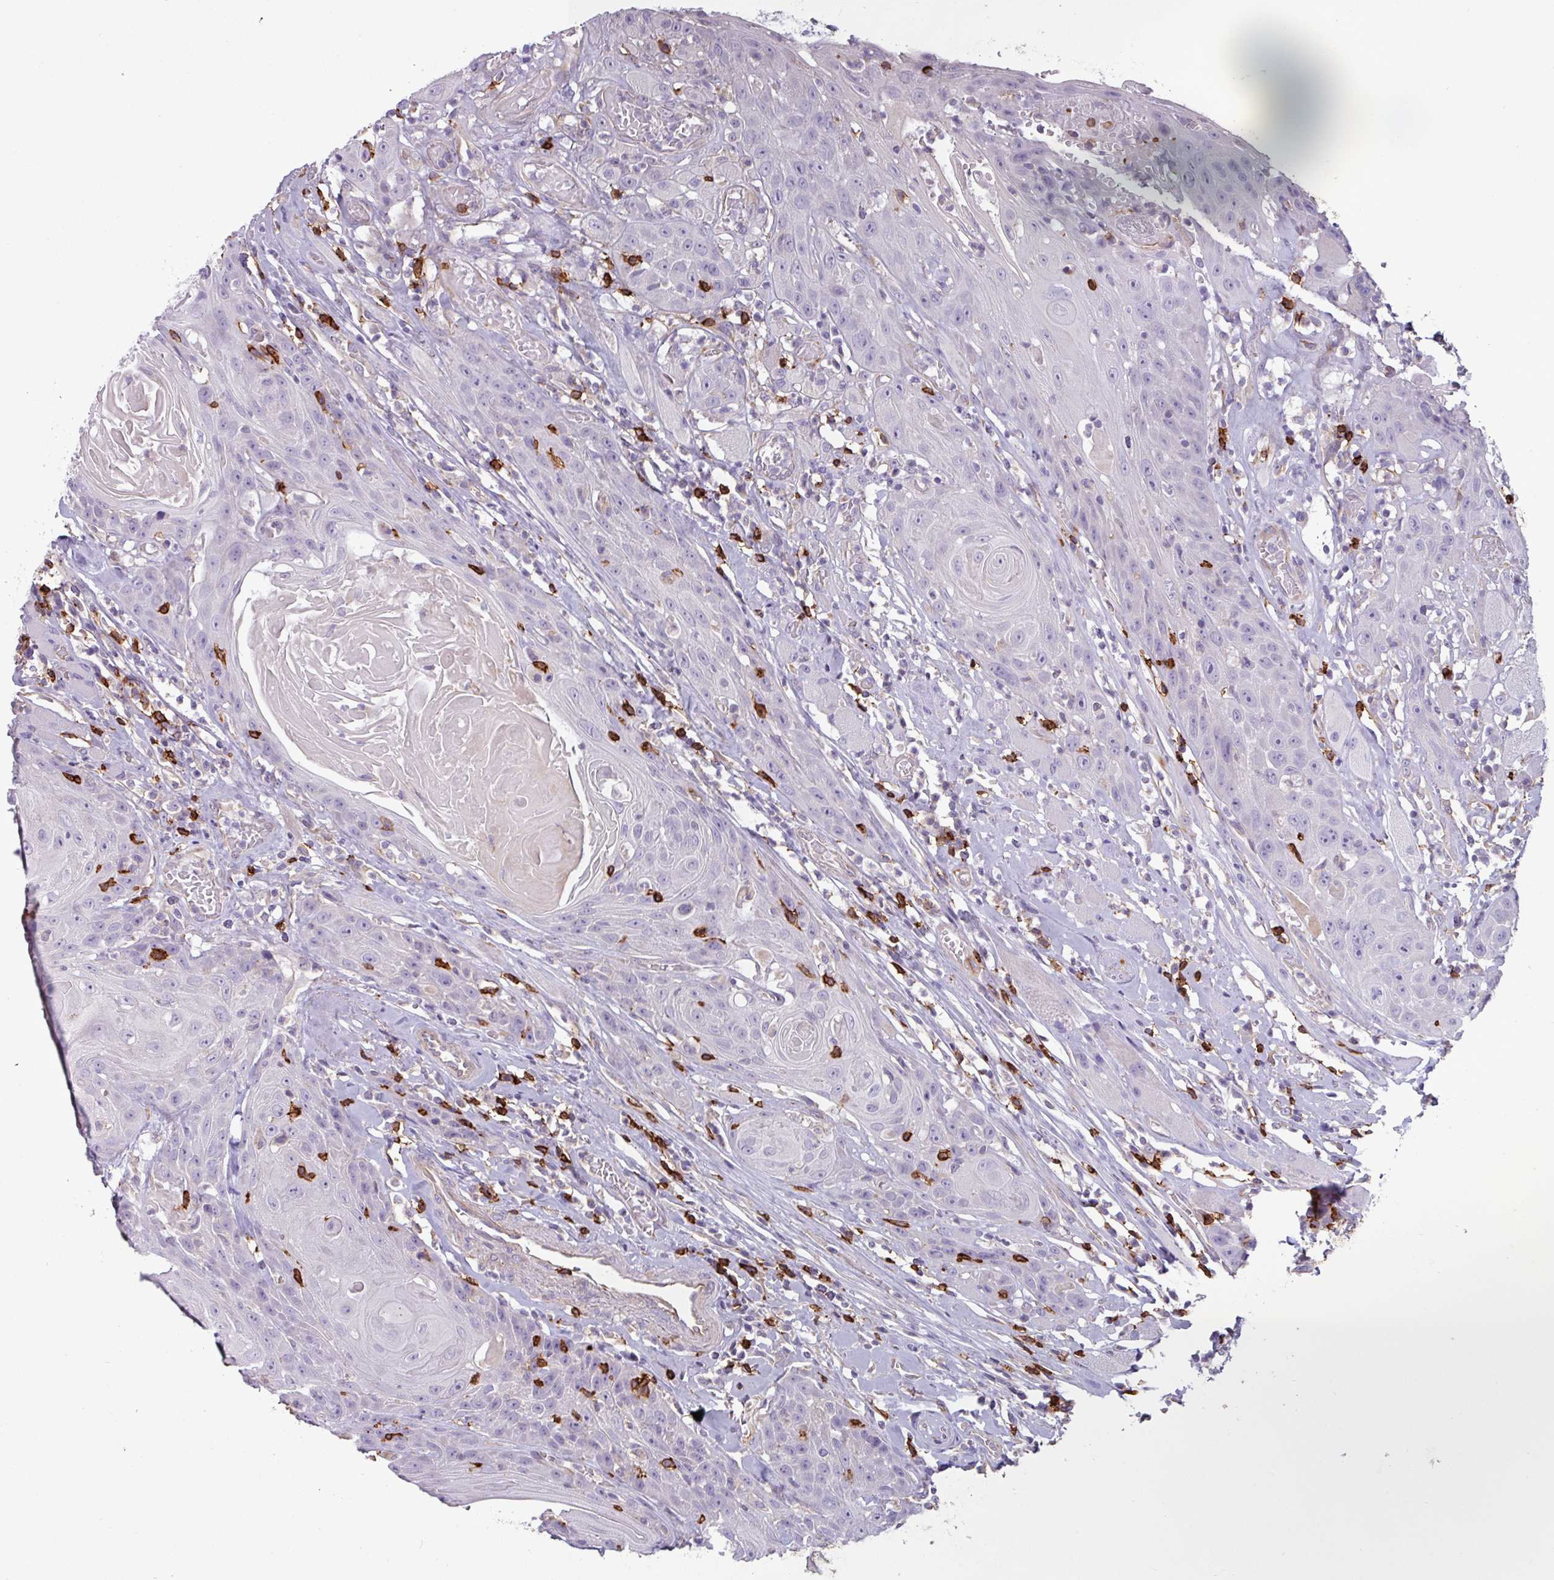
{"staining": {"intensity": "negative", "quantity": "none", "location": "none"}, "tissue": "head and neck cancer", "cell_type": "Tumor cells", "image_type": "cancer", "snomed": [{"axis": "morphology", "description": "Squamous cell carcinoma, NOS"}, {"axis": "topography", "description": "Head-Neck"}], "caption": "A high-resolution image shows immunohistochemistry staining of head and neck squamous cell carcinoma, which exhibits no significant staining in tumor cells.", "gene": "CD8A", "patient": {"sex": "female", "age": 59}}